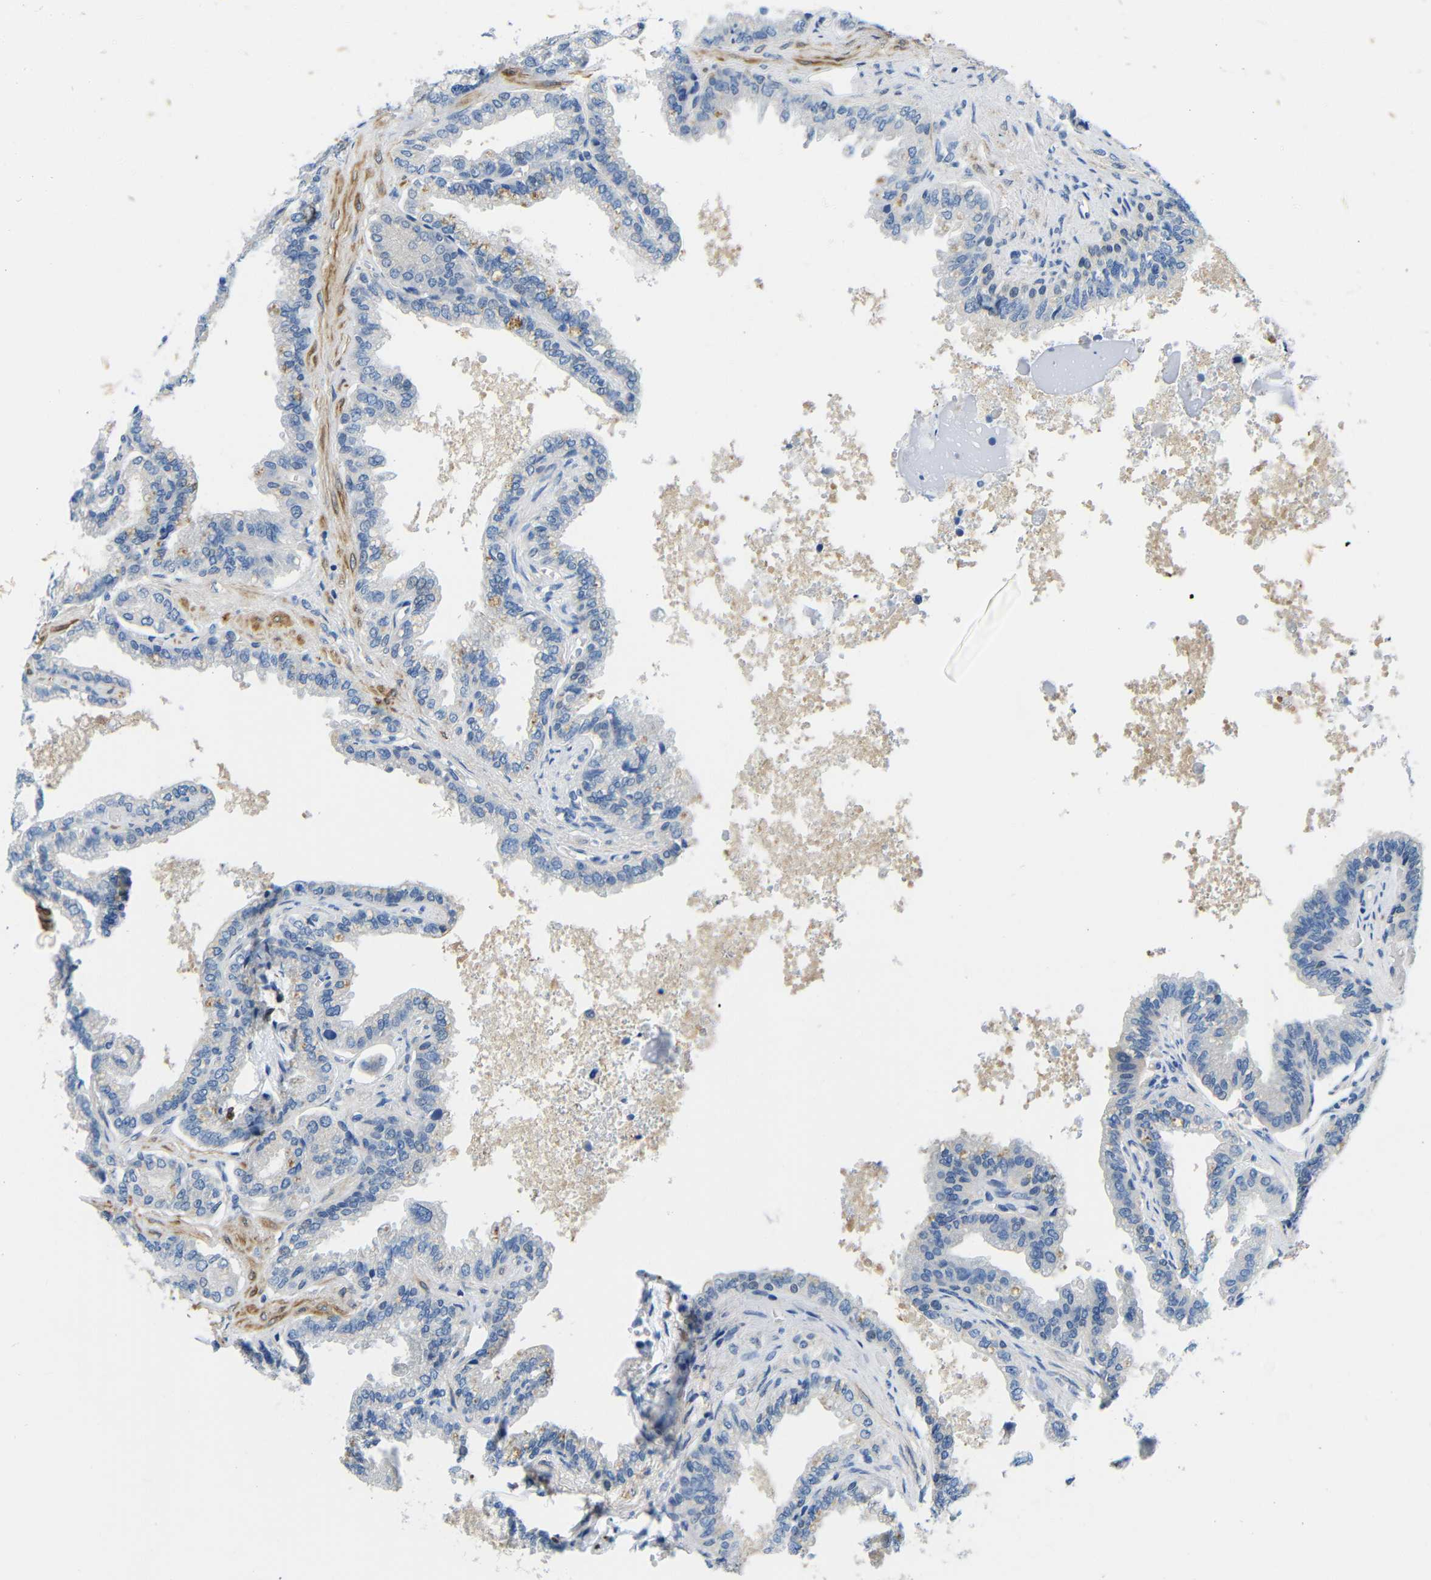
{"staining": {"intensity": "negative", "quantity": "none", "location": "none"}, "tissue": "seminal vesicle", "cell_type": "Glandular cells", "image_type": "normal", "snomed": [{"axis": "morphology", "description": "Normal tissue, NOS"}, {"axis": "topography", "description": "Seminal veicle"}], "caption": "This is an immunohistochemistry photomicrograph of benign seminal vesicle. There is no staining in glandular cells.", "gene": "NEGR1", "patient": {"sex": "male", "age": 46}}